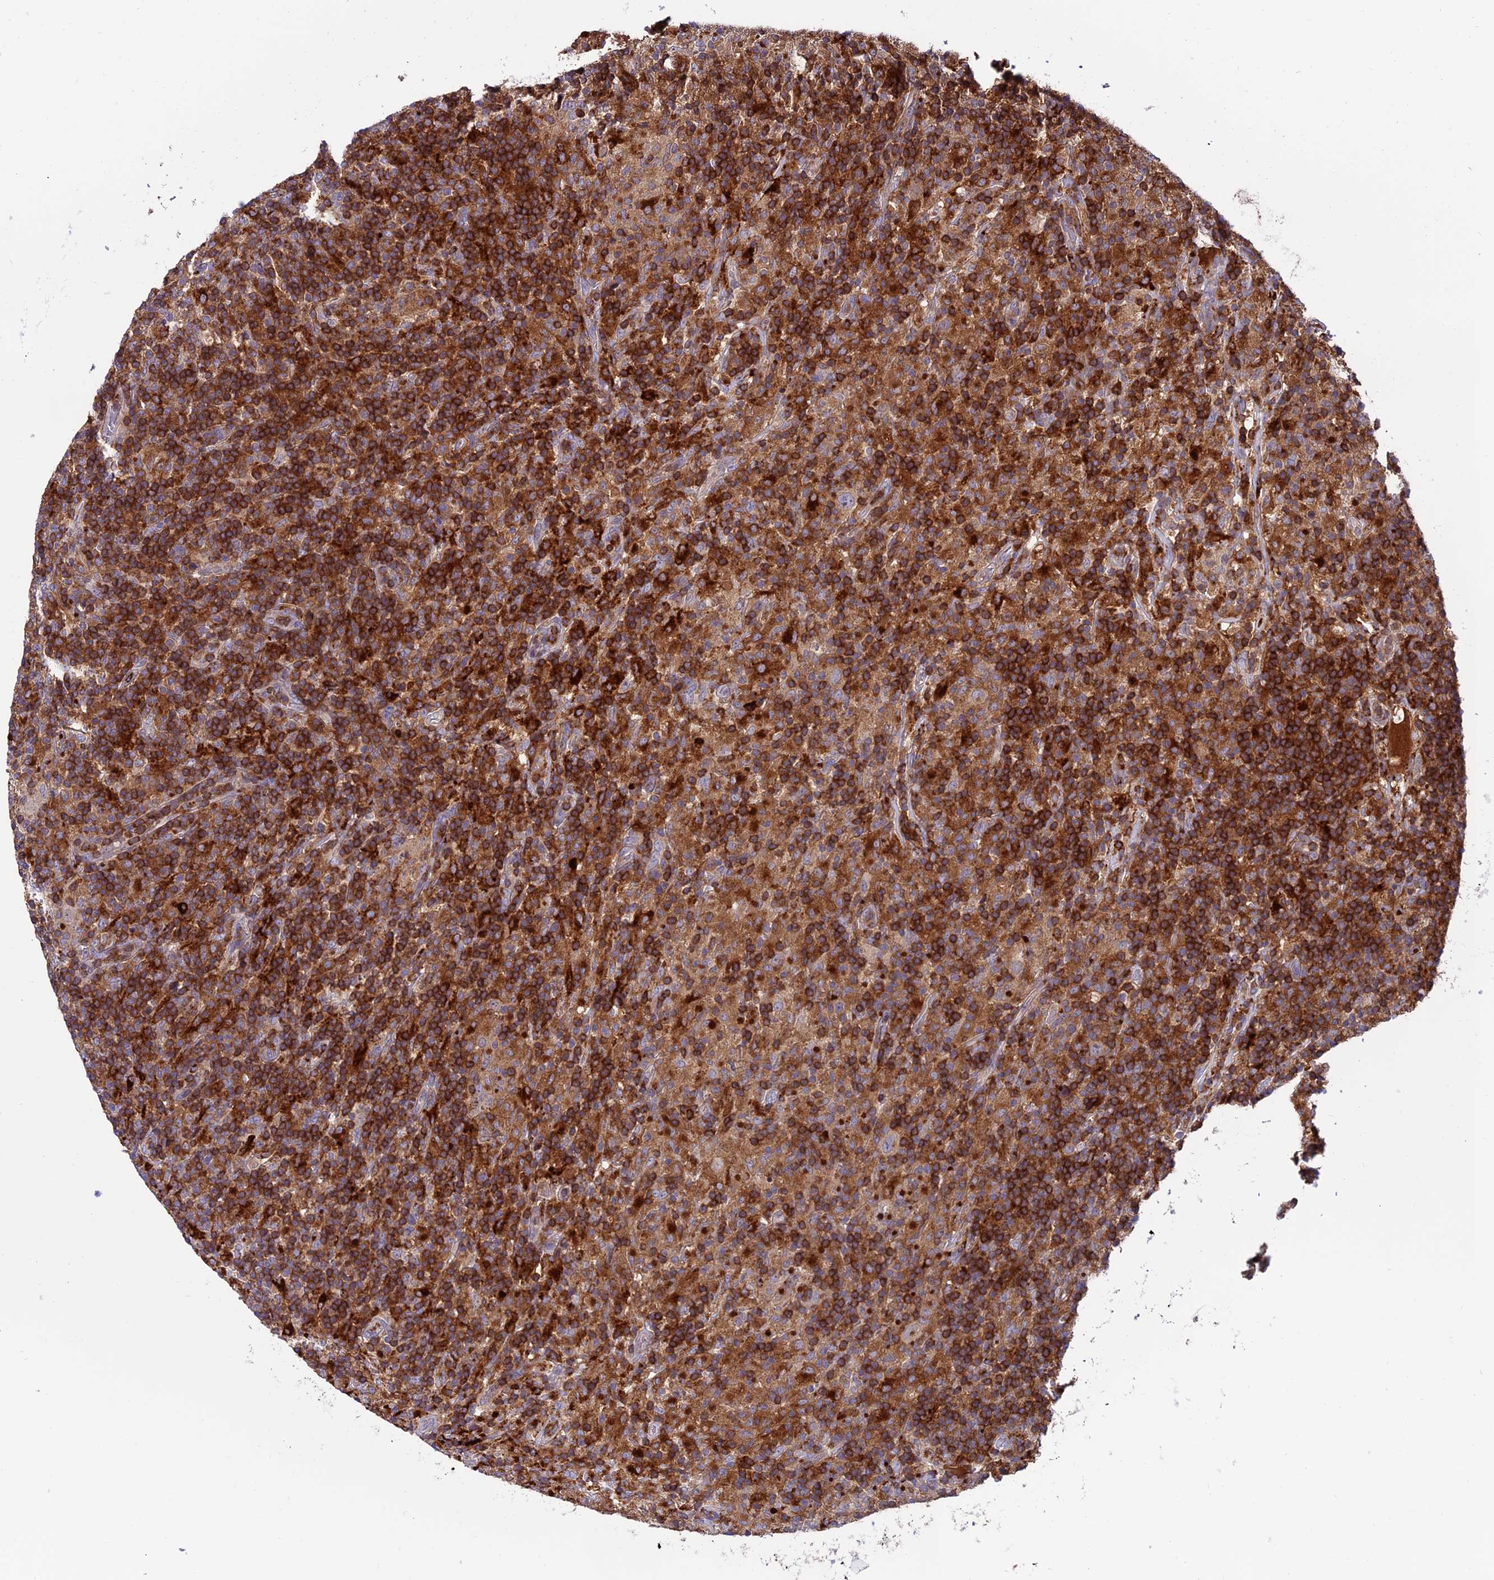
{"staining": {"intensity": "negative", "quantity": "none", "location": "none"}, "tissue": "lymphoma", "cell_type": "Tumor cells", "image_type": "cancer", "snomed": [{"axis": "morphology", "description": "Hodgkin's disease, NOS"}, {"axis": "topography", "description": "Lymph node"}], "caption": "Immunohistochemical staining of Hodgkin's disease shows no significant expression in tumor cells.", "gene": "ARHGEF18", "patient": {"sex": "male", "age": 70}}